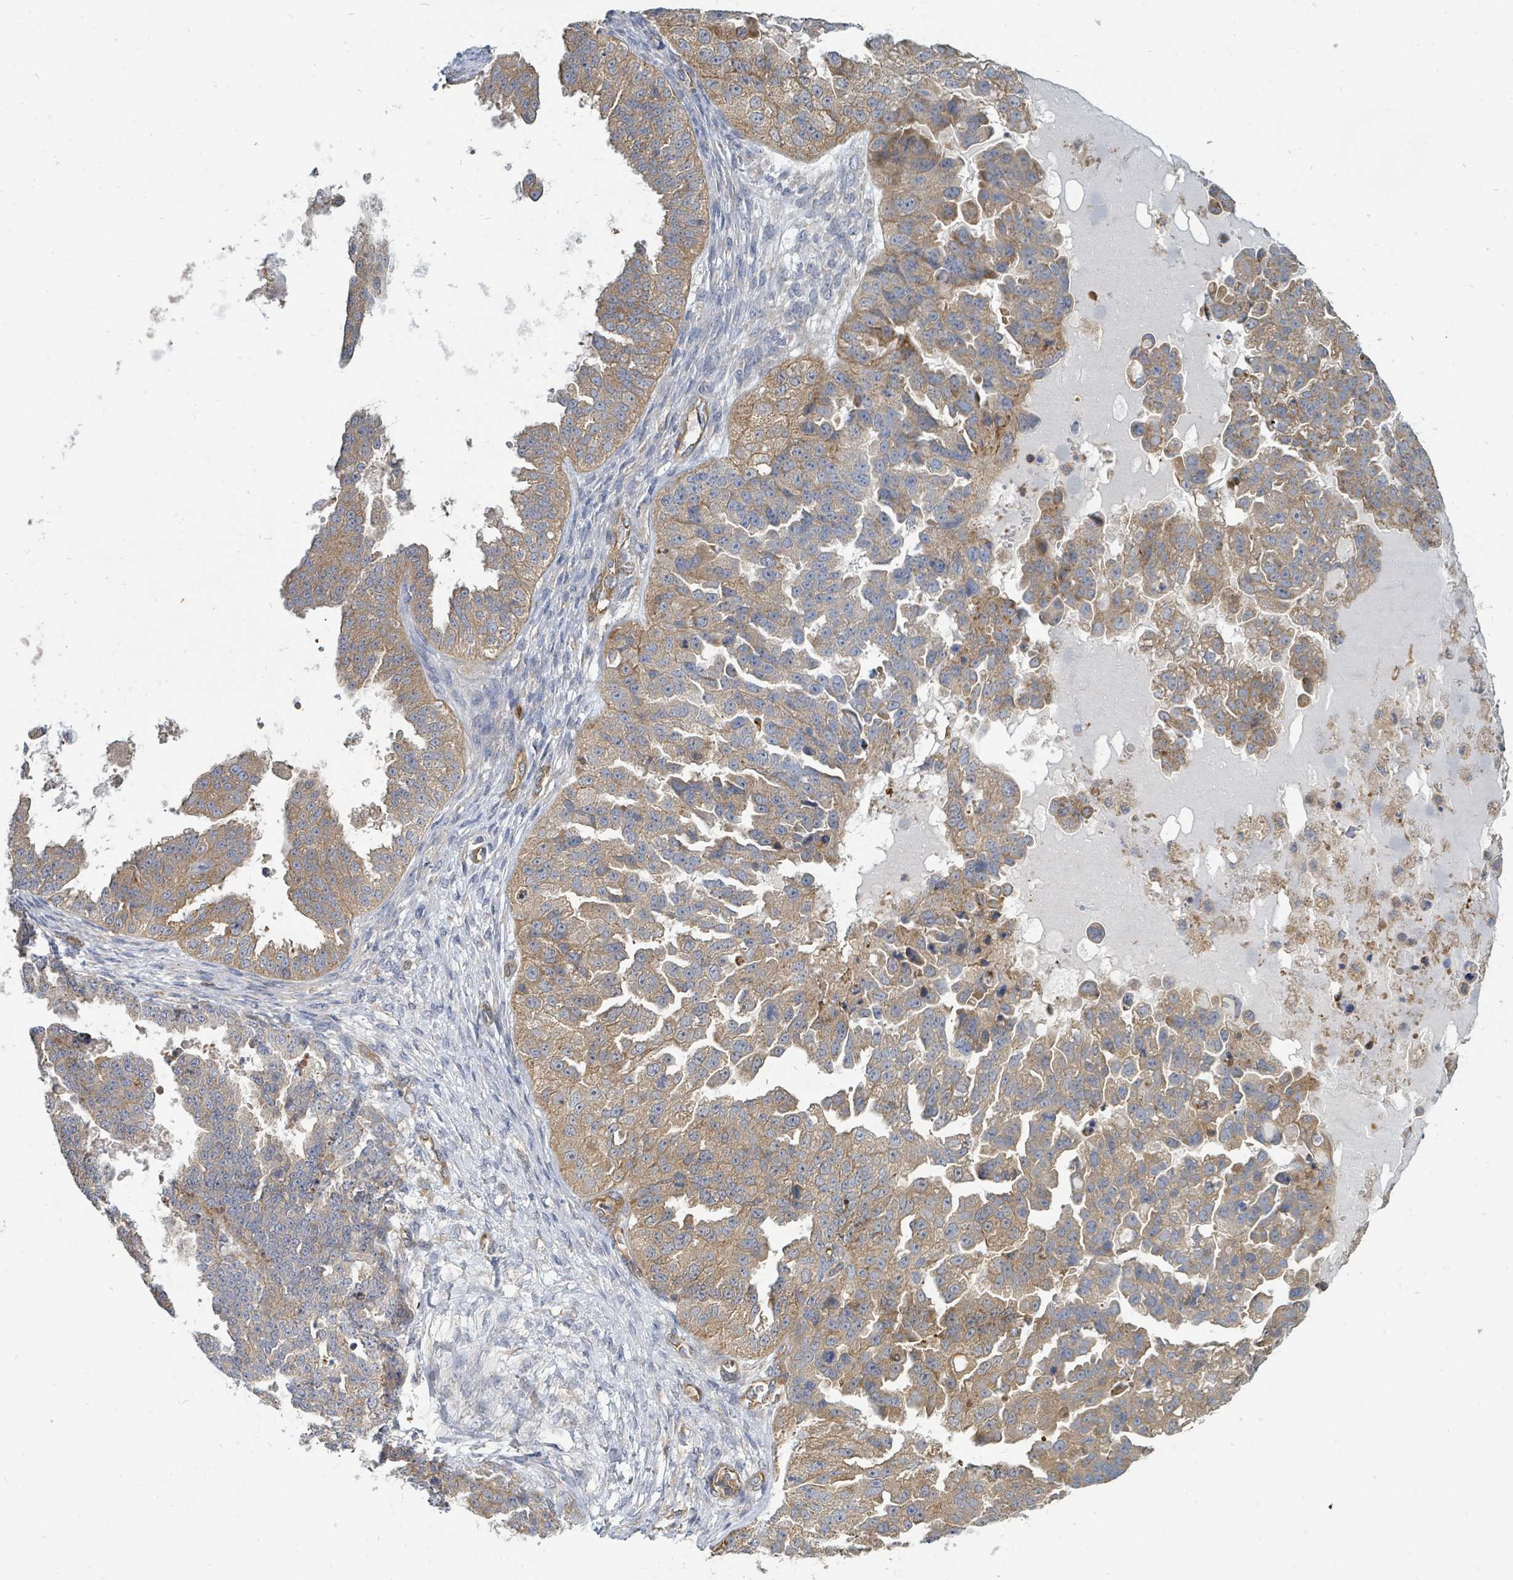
{"staining": {"intensity": "moderate", "quantity": ">75%", "location": "cytoplasmic/membranous"}, "tissue": "ovarian cancer", "cell_type": "Tumor cells", "image_type": "cancer", "snomed": [{"axis": "morphology", "description": "Cystadenocarcinoma, serous, NOS"}, {"axis": "topography", "description": "Ovary"}], "caption": "Moderate cytoplasmic/membranous staining for a protein is identified in about >75% of tumor cells of ovarian serous cystadenocarcinoma using immunohistochemistry (IHC).", "gene": "BOLA2B", "patient": {"sex": "female", "age": 58}}